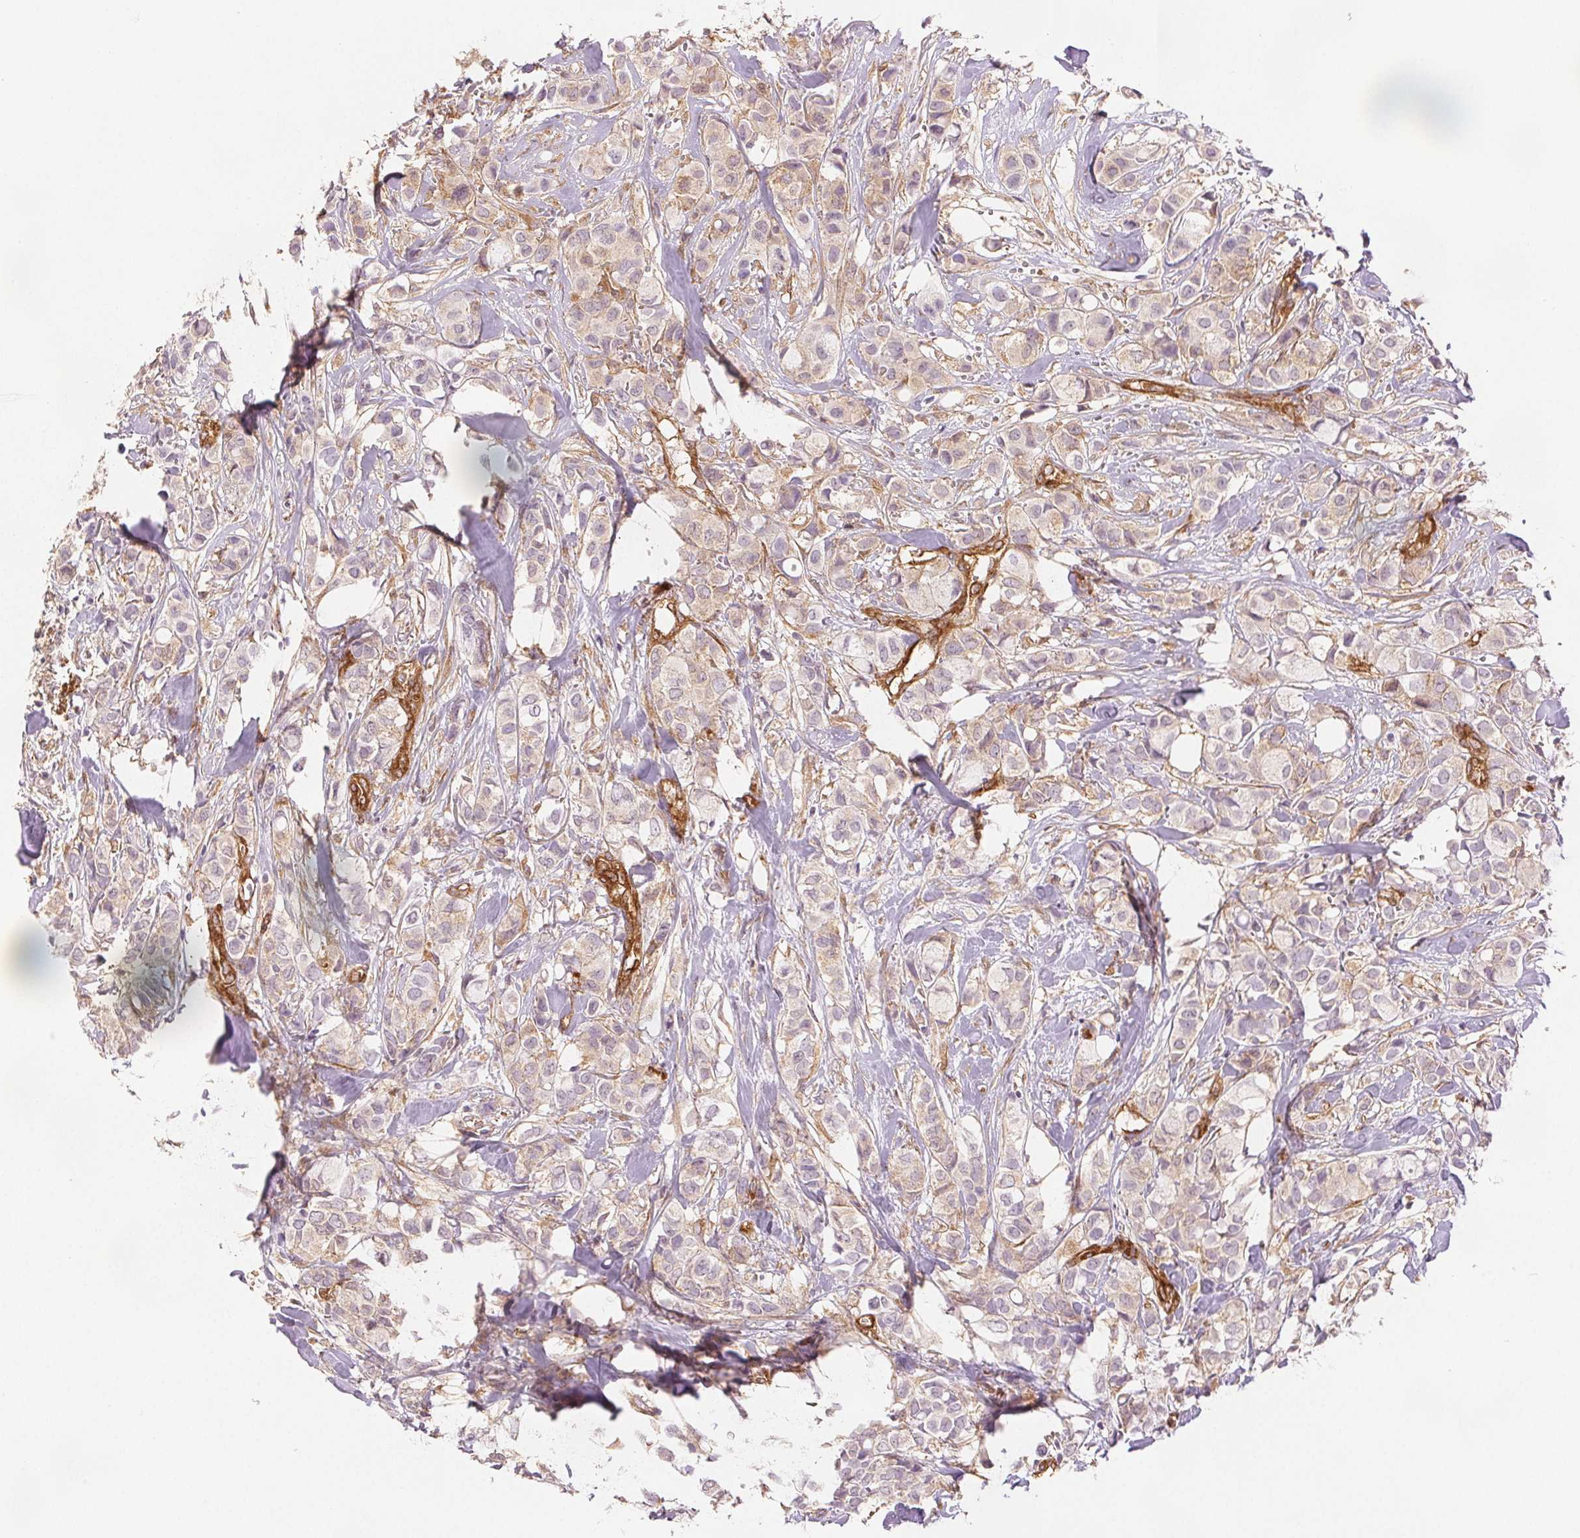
{"staining": {"intensity": "weak", "quantity": "<25%", "location": "cytoplasmic/membranous"}, "tissue": "breast cancer", "cell_type": "Tumor cells", "image_type": "cancer", "snomed": [{"axis": "morphology", "description": "Duct carcinoma"}, {"axis": "topography", "description": "Breast"}], "caption": "Breast intraductal carcinoma was stained to show a protein in brown. There is no significant expression in tumor cells.", "gene": "DIAPH2", "patient": {"sex": "female", "age": 85}}